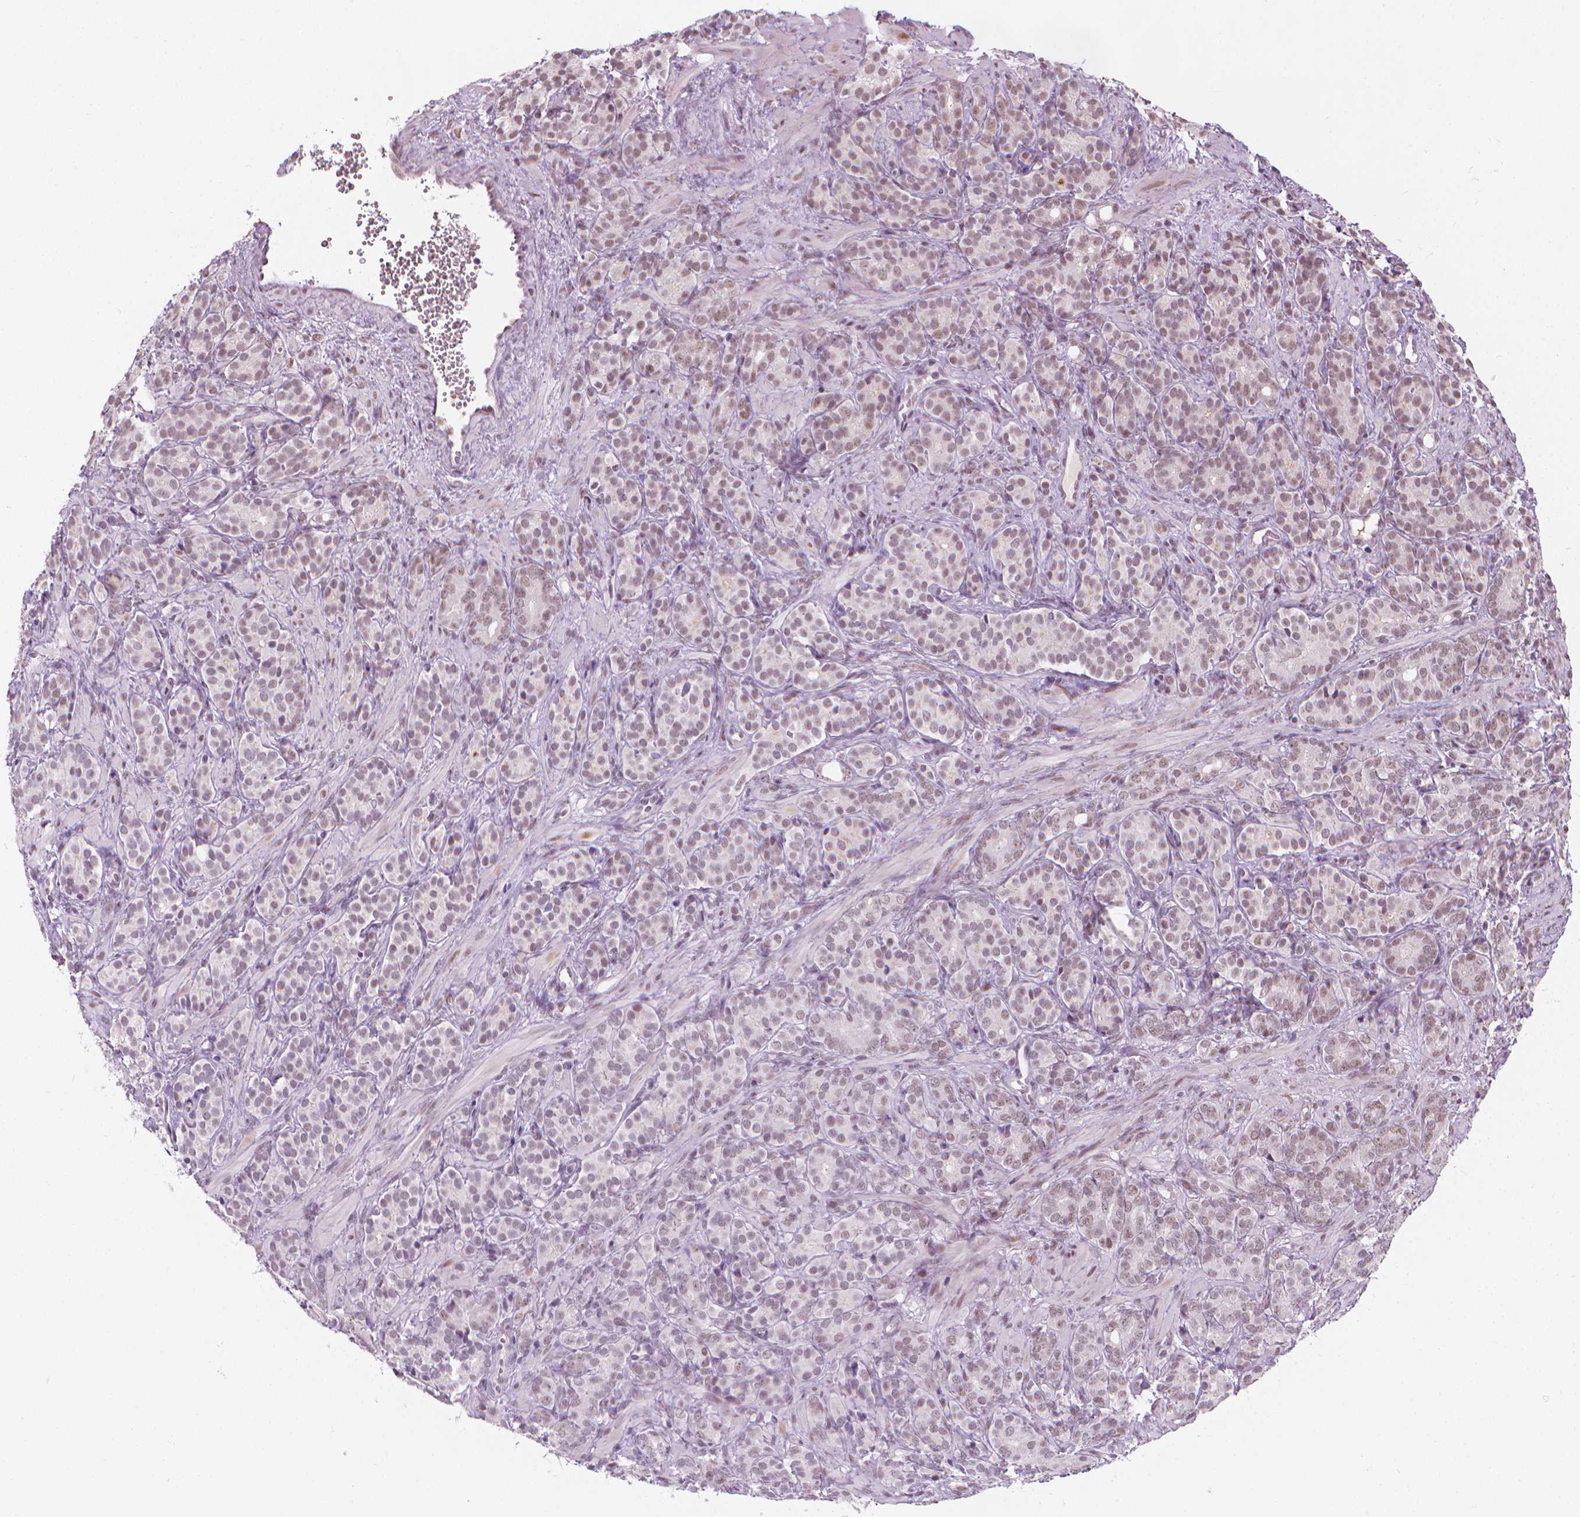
{"staining": {"intensity": "weak", "quantity": "25%-75%", "location": "nuclear"}, "tissue": "prostate cancer", "cell_type": "Tumor cells", "image_type": "cancer", "snomed": [{"axis": "morphology", "description": "Adenocarcinoma, High grade"}, {"axis": "topography", "description": "Prostate"}], "caption": "Immunohistochemistry image of prostate cancer stained for a protein (brown), which demonstrates low levels of weak nuclear expression in approximately 25%-75% of tumor cells.", "gene": "CDKN1C", "patient": {"sex": "male", "age": 84}}